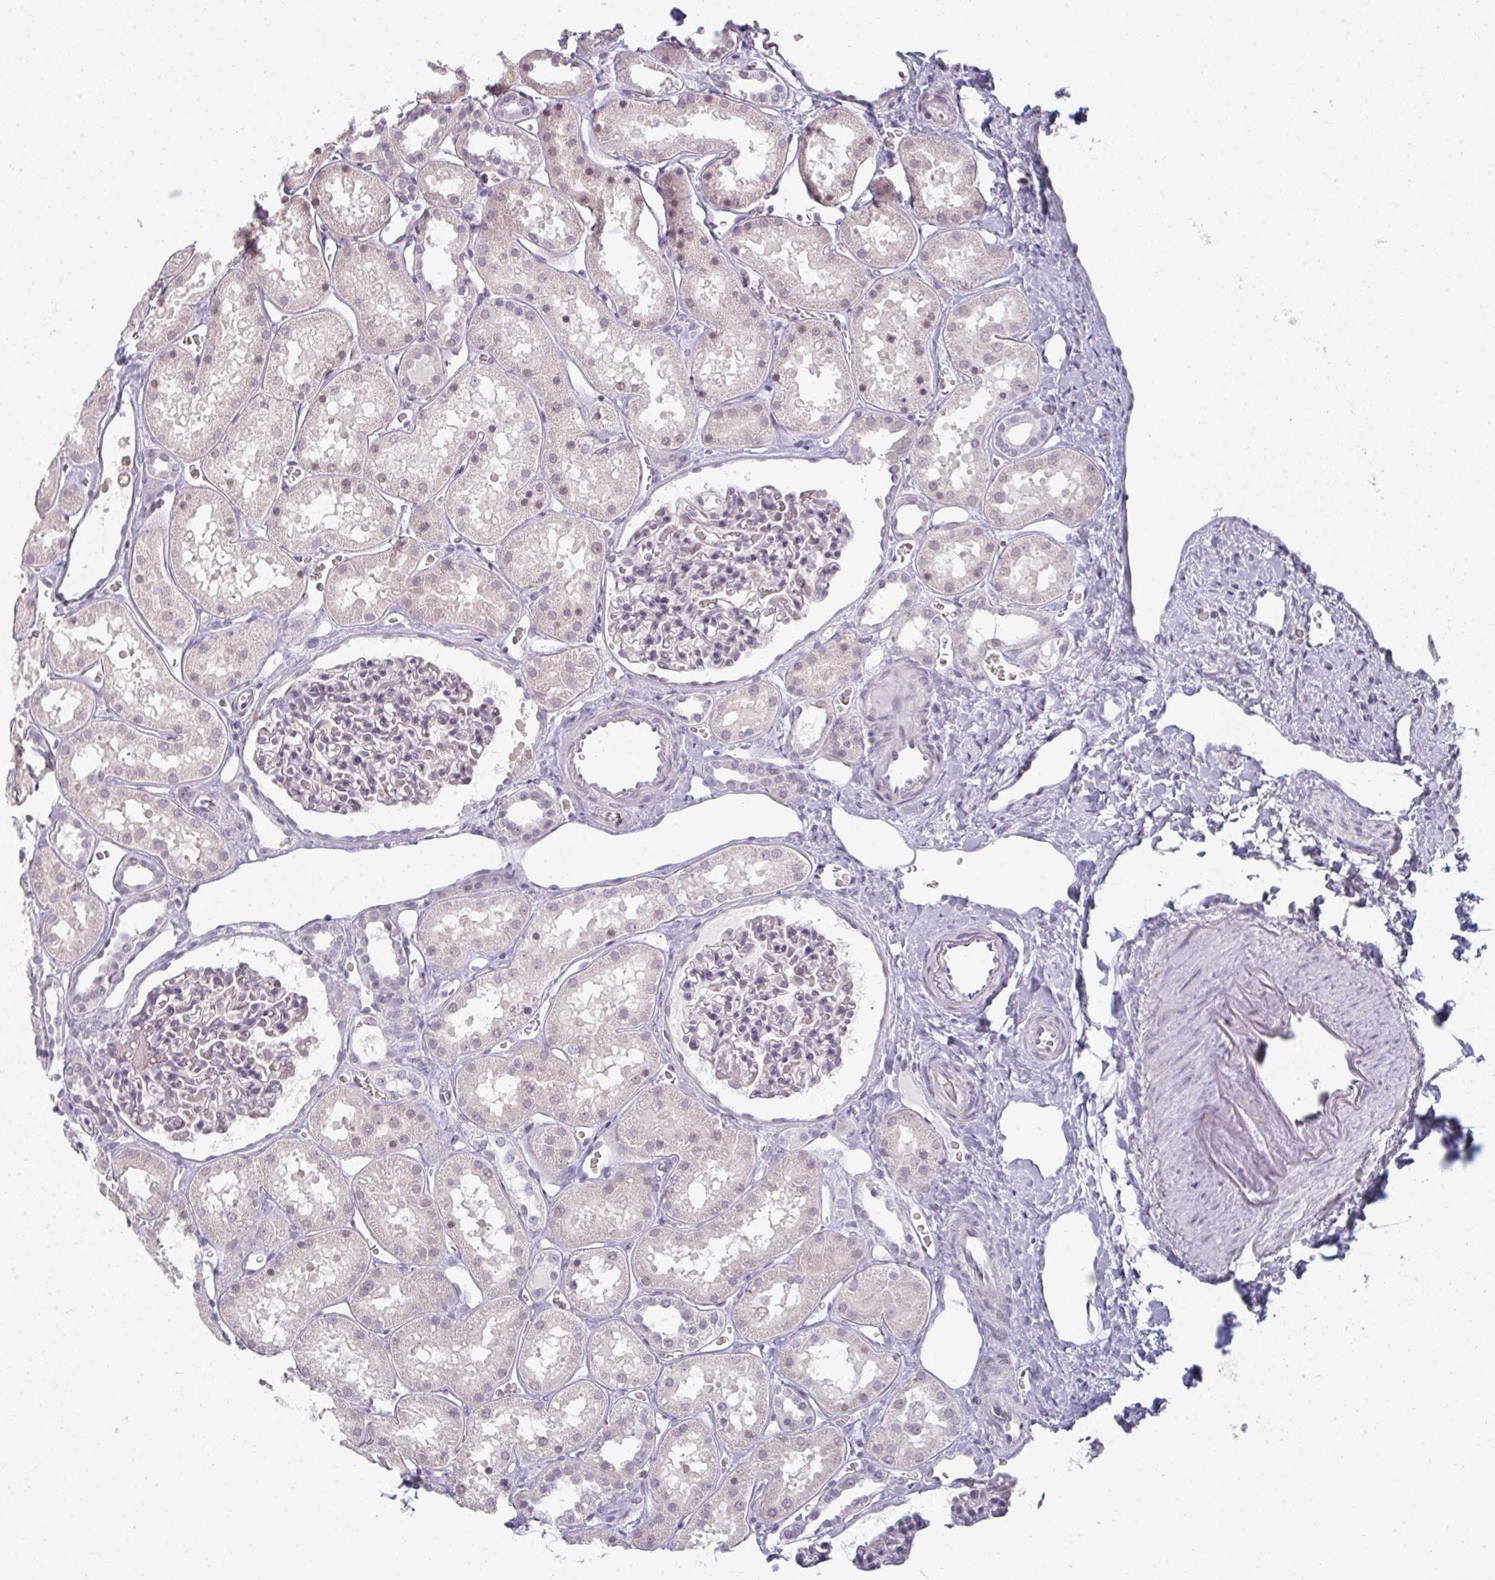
{"staining": {"intensity": "weak", "quantity": "<25%", "location": "nuclear"}, "tissue": "kidney", "cell_type": "Cells in glomeruli", "image_type": "normal", "snomed": [{"axis": "morphology", "description": "Normal tissue, NOS"}, {"axis": "topography", "description": "Kidney"}], "caption": "This is an immunohistochemistry micrograph of unremarkable human kidney. There is no expression in cells in glomeruli.", "gene": "RBBP6", "patient": {"sex": "female", "age": 41}}